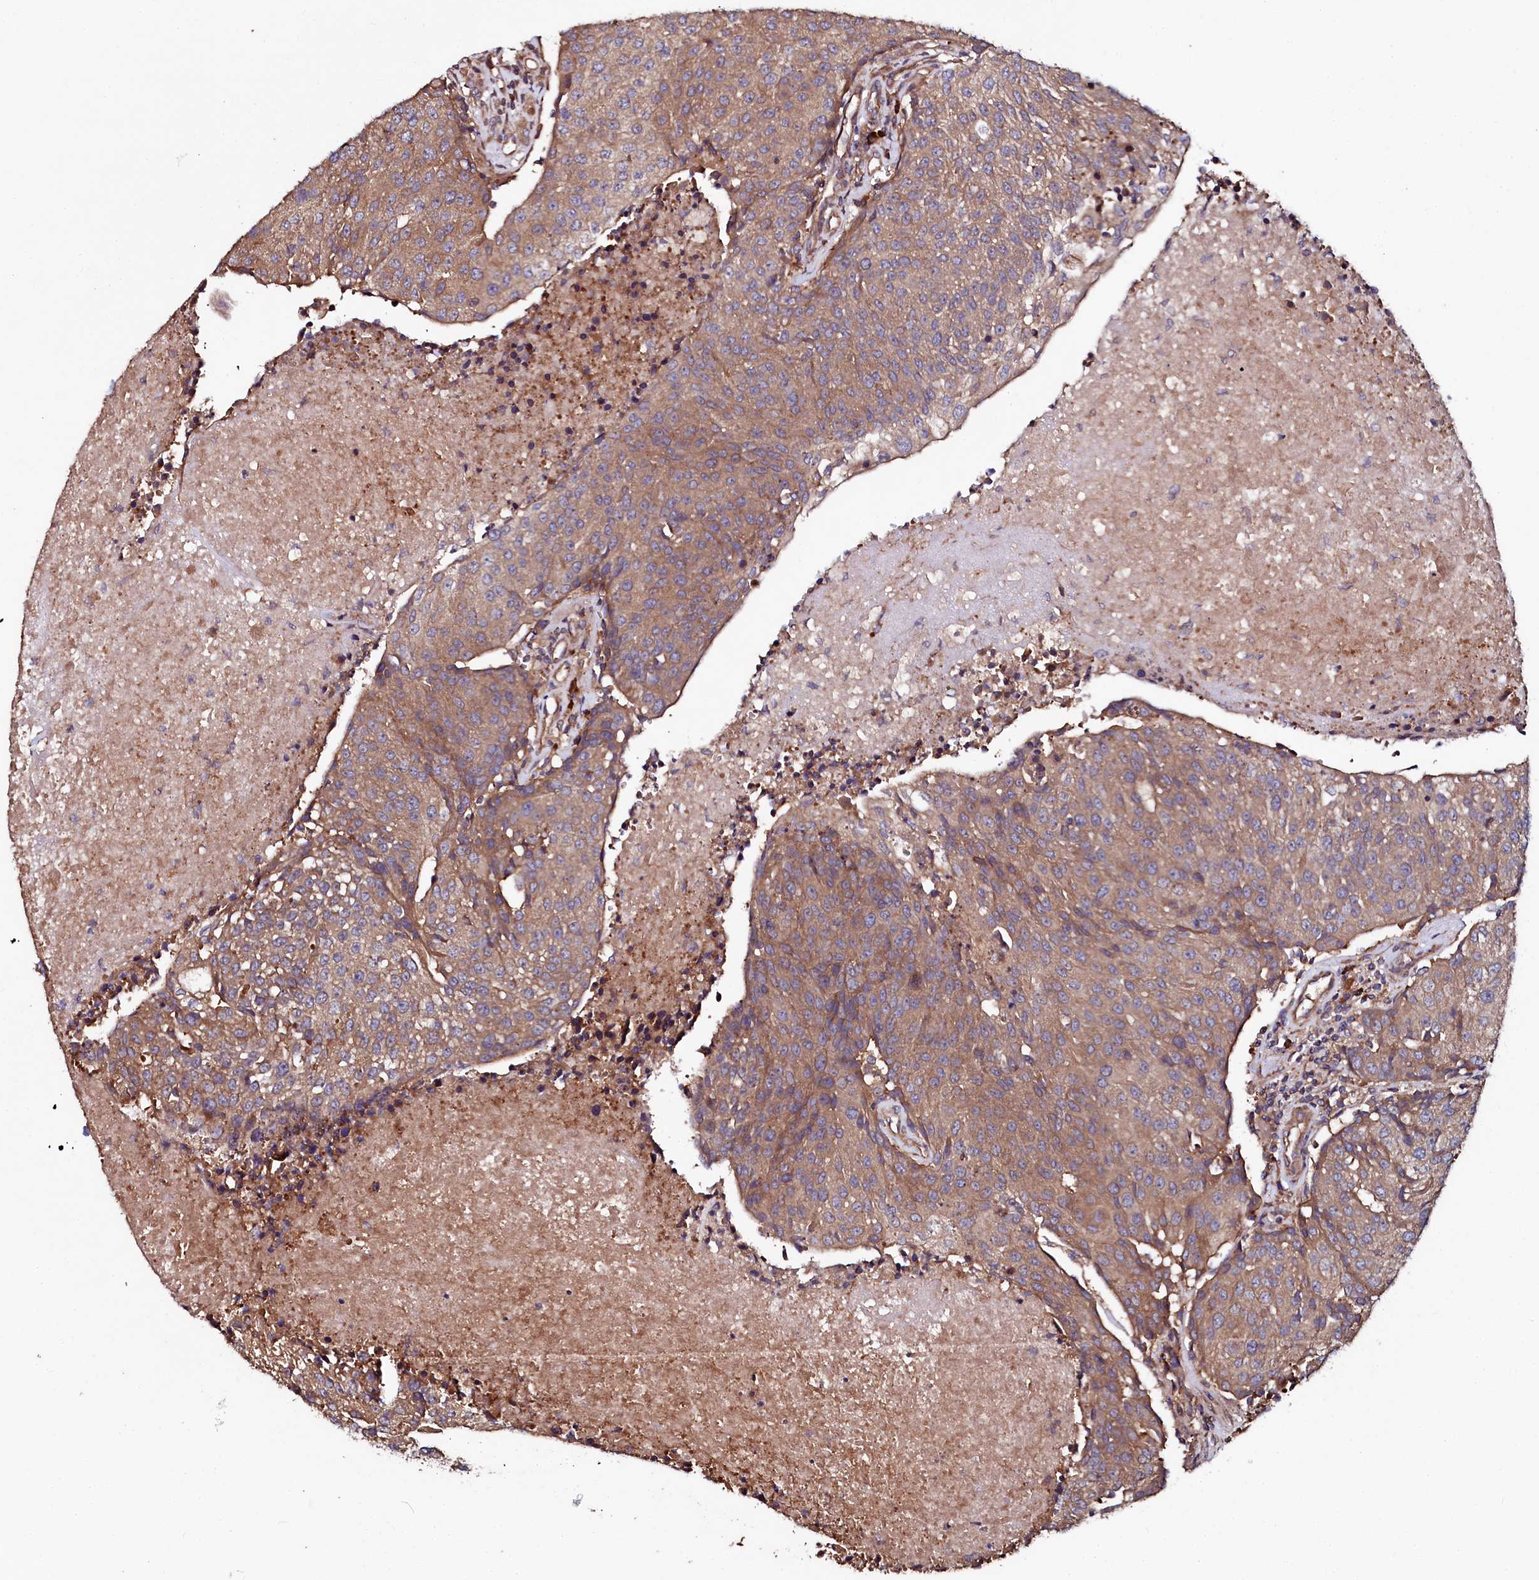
{"staining": {"intensity": "moderate", "quantity": ">75%", "location": "cytoplasmic/membranous"}, "tissue": "urothelial cancer", "cell_type": "Tumor cells", "image_type": "cancer", "snomed": [{"axis": "morphology", "description": "Urothelial carcinoma, High grade"}, {"axis": "topography", "description": "Urinary bladder"}], "caption": "Urothelial carcinoma (high-grade) stained with a protein marker exhibits moderate staining in tumor cells.", "gene": "USPL1", "patient": {"sex": "female", "age": 85}}